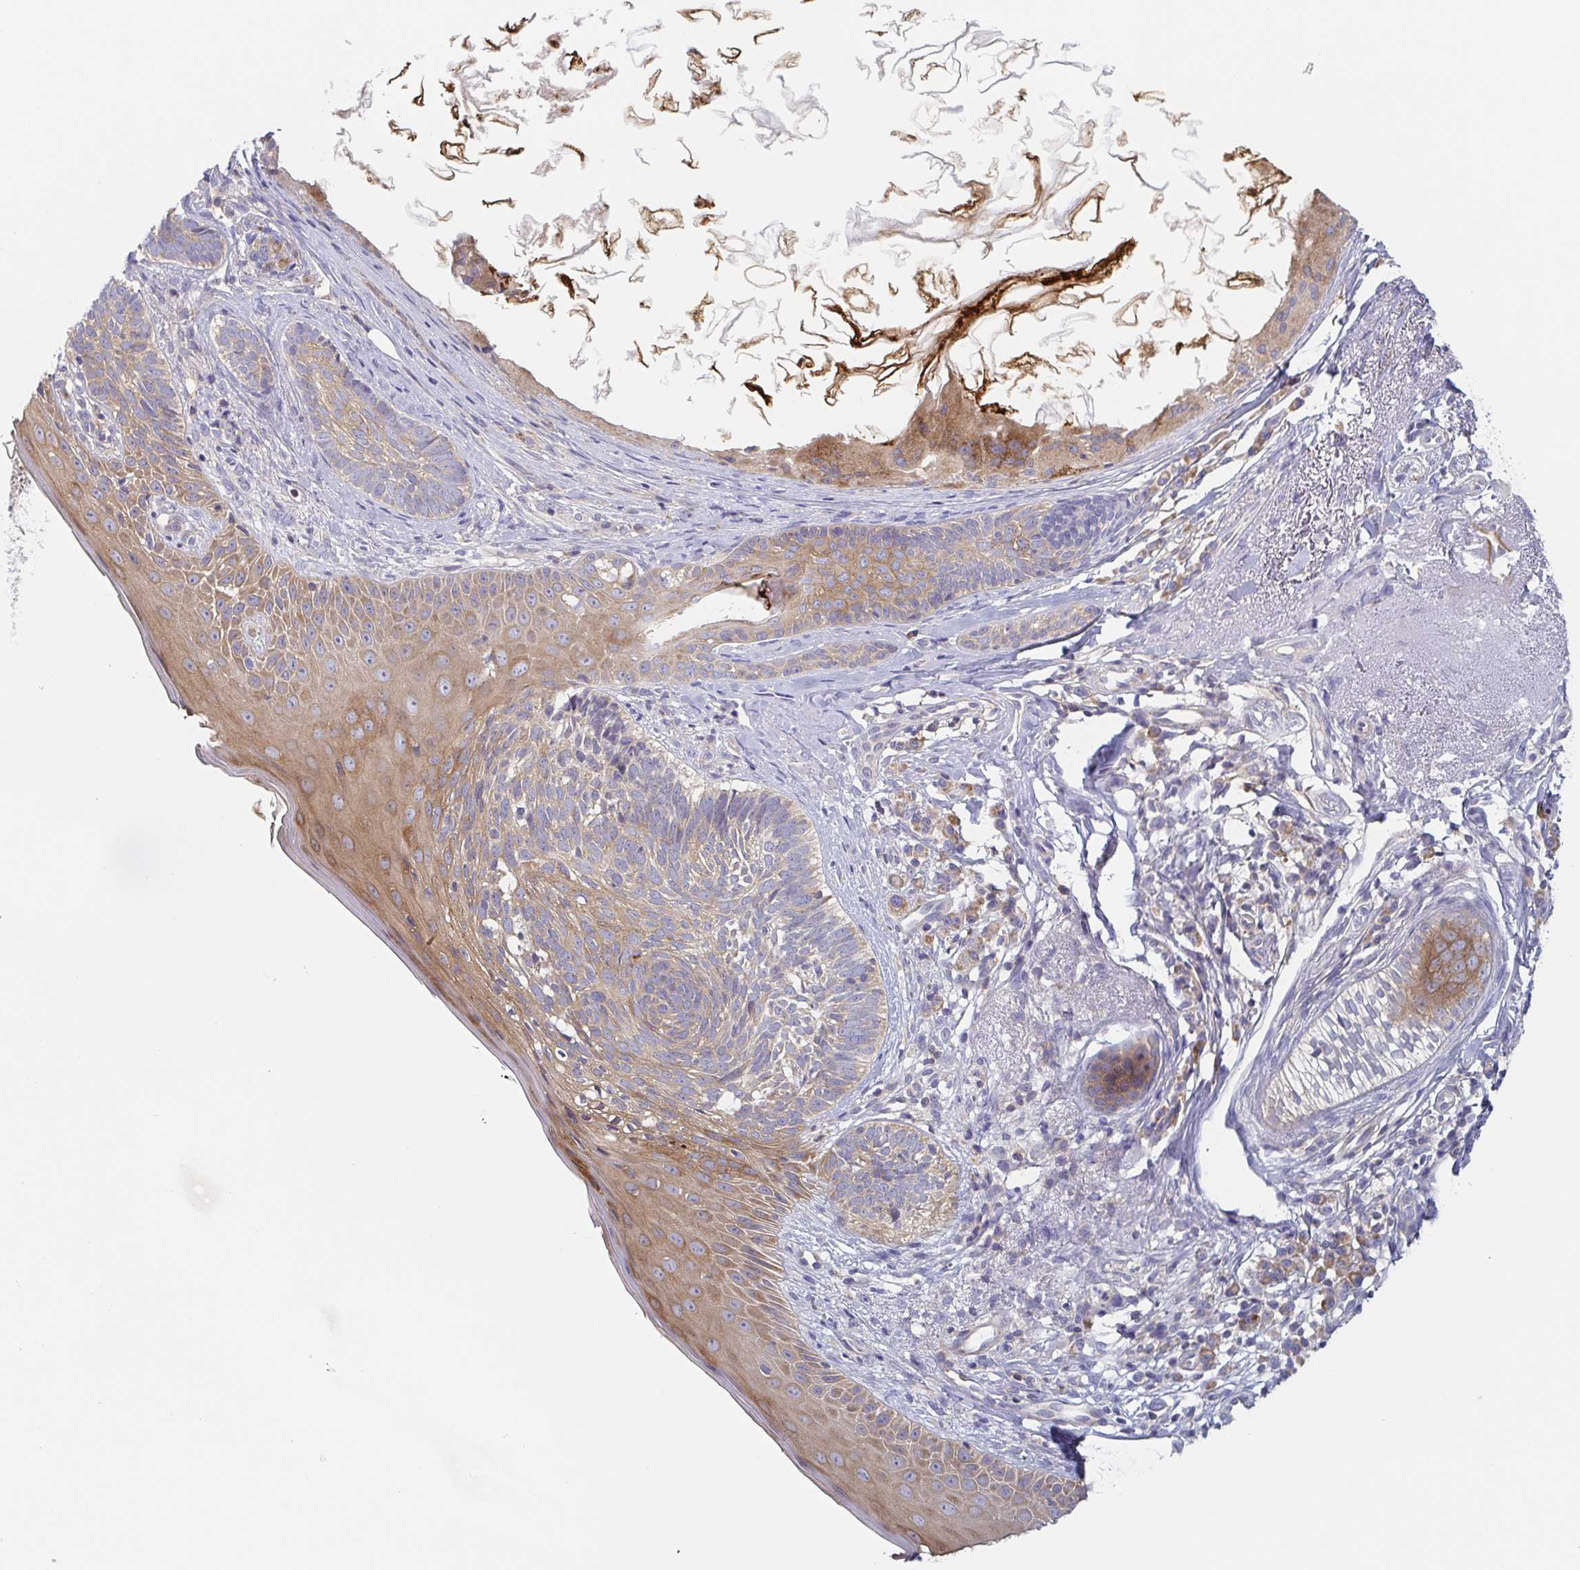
{"staining": {"intensity": "weak", "quantity": "25%-75%", "location": "cytoplasmic/membranous"}, "tissue": "skin cancer", "cell_type": "Tumor cells", "image_type": "cancer", "snomed": [{"axis": "morphology", "description": "Basal cell carcinoma"}, {"axis": "topography", "description": "Skin"}], "caption": "High-magnification brightfield microscopy of skin basal cell carcinoma stained with DAB (3,3'-diaminobenzidine) (brown) and counterstained with hematoxylin (blue). tumor cells exhibit weak cytoplasmic/membranous staining is appreciated in approximately25%-75% of cells. The staining was performed using DAB (3,3'-diaminobenzidine), with brown indicating positive protein expression. Nuclei are stained blue with hematoxylin.", "gene": "TUFT1", "patient": {"sex": "female", "age": 74}}